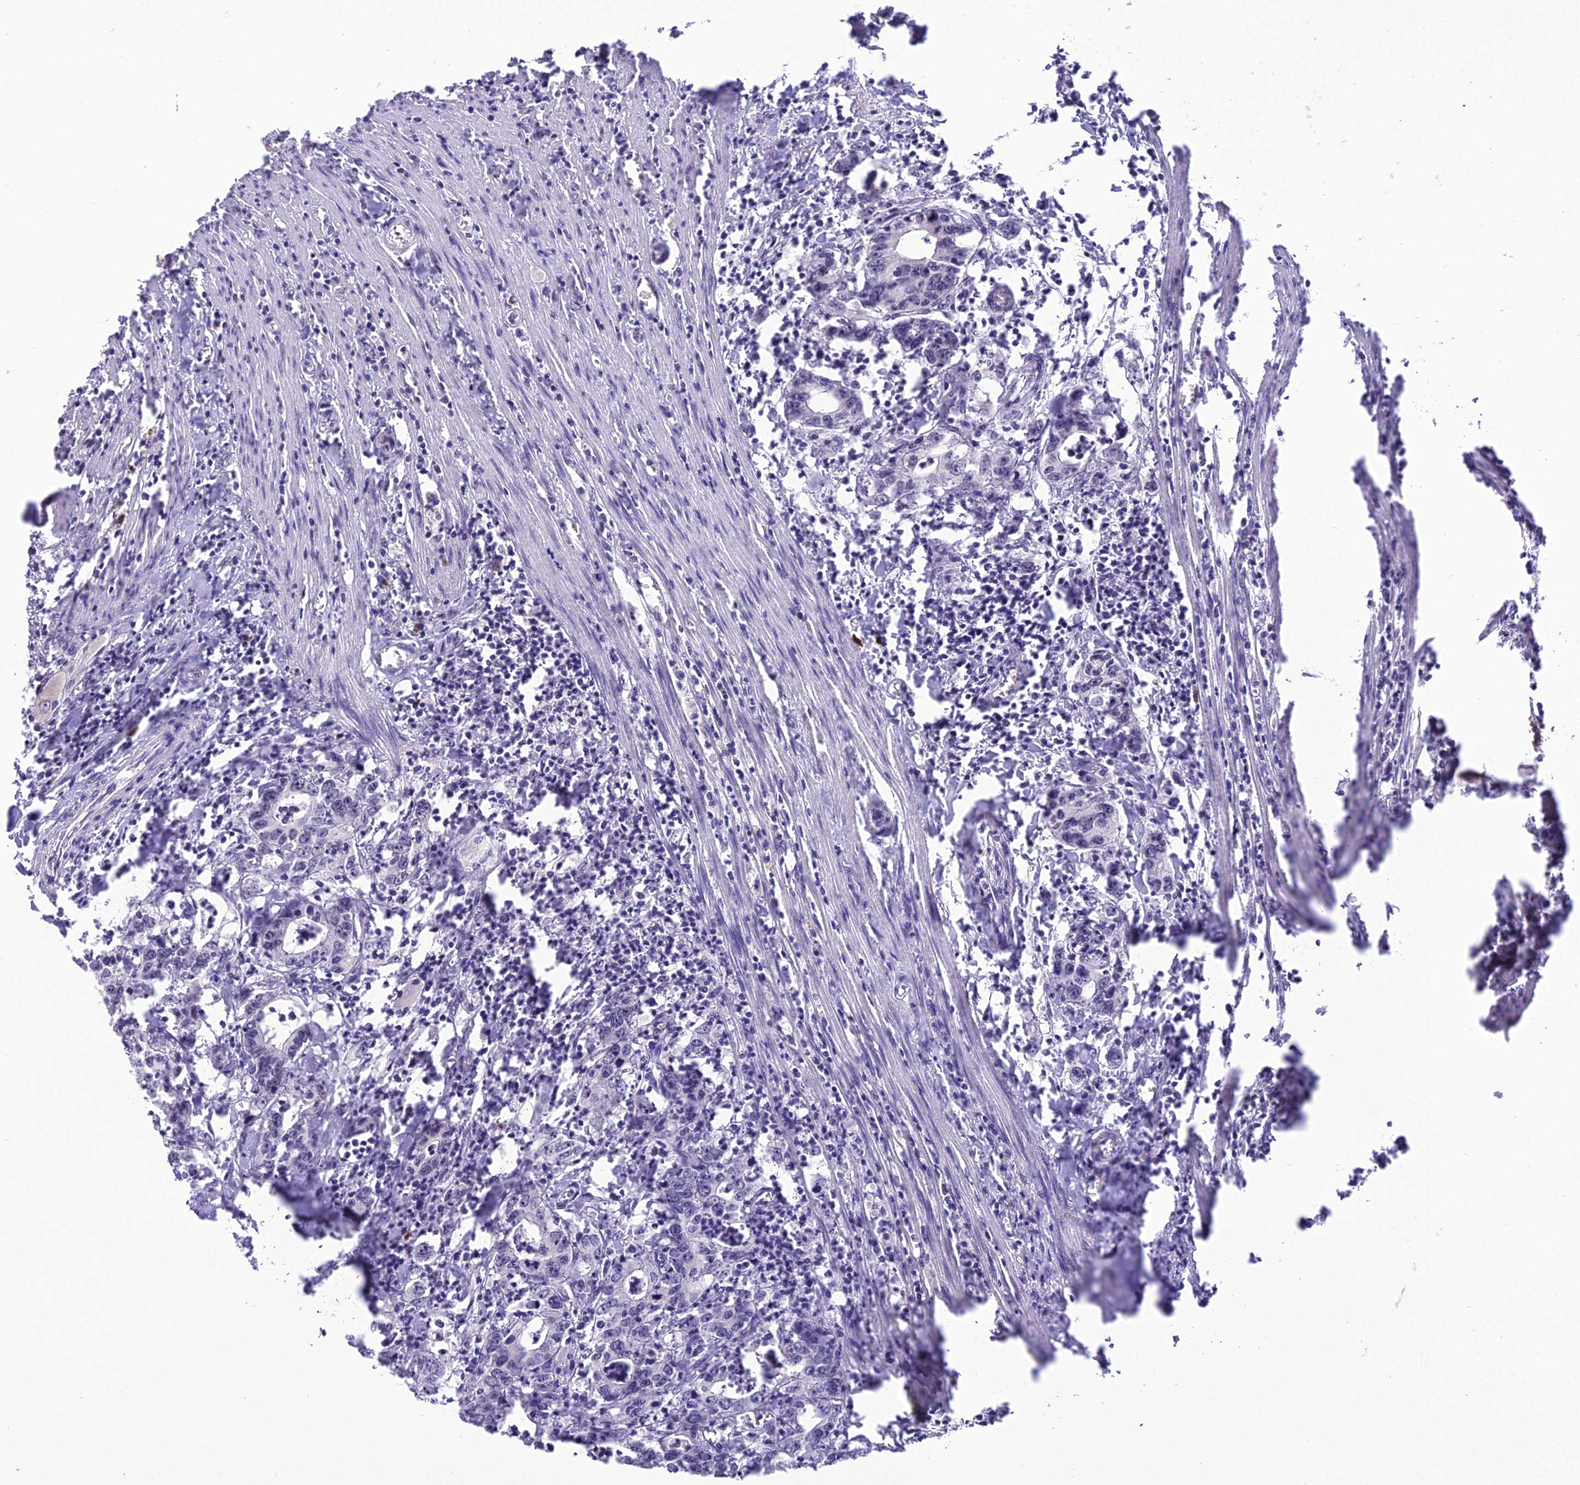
{"staining": {"intensity": "negative", "quantity": "none", "location": "none"}, "tissue": "colorectal cancer", "cell_type": "Tumor cells", "image_type": "cancer", "snomed": [{"axis": "morphology", "description": "Adenocarcinoma, NOS"}, {"axis": "topography", "description": "Colon"}], "caption": "Histopathology image shows no significant protein staining in tumor cells of adenocarcinoma (colorectal).", "gene": "SH3RF3", "patient": {"sex": "female", "age": 75}}